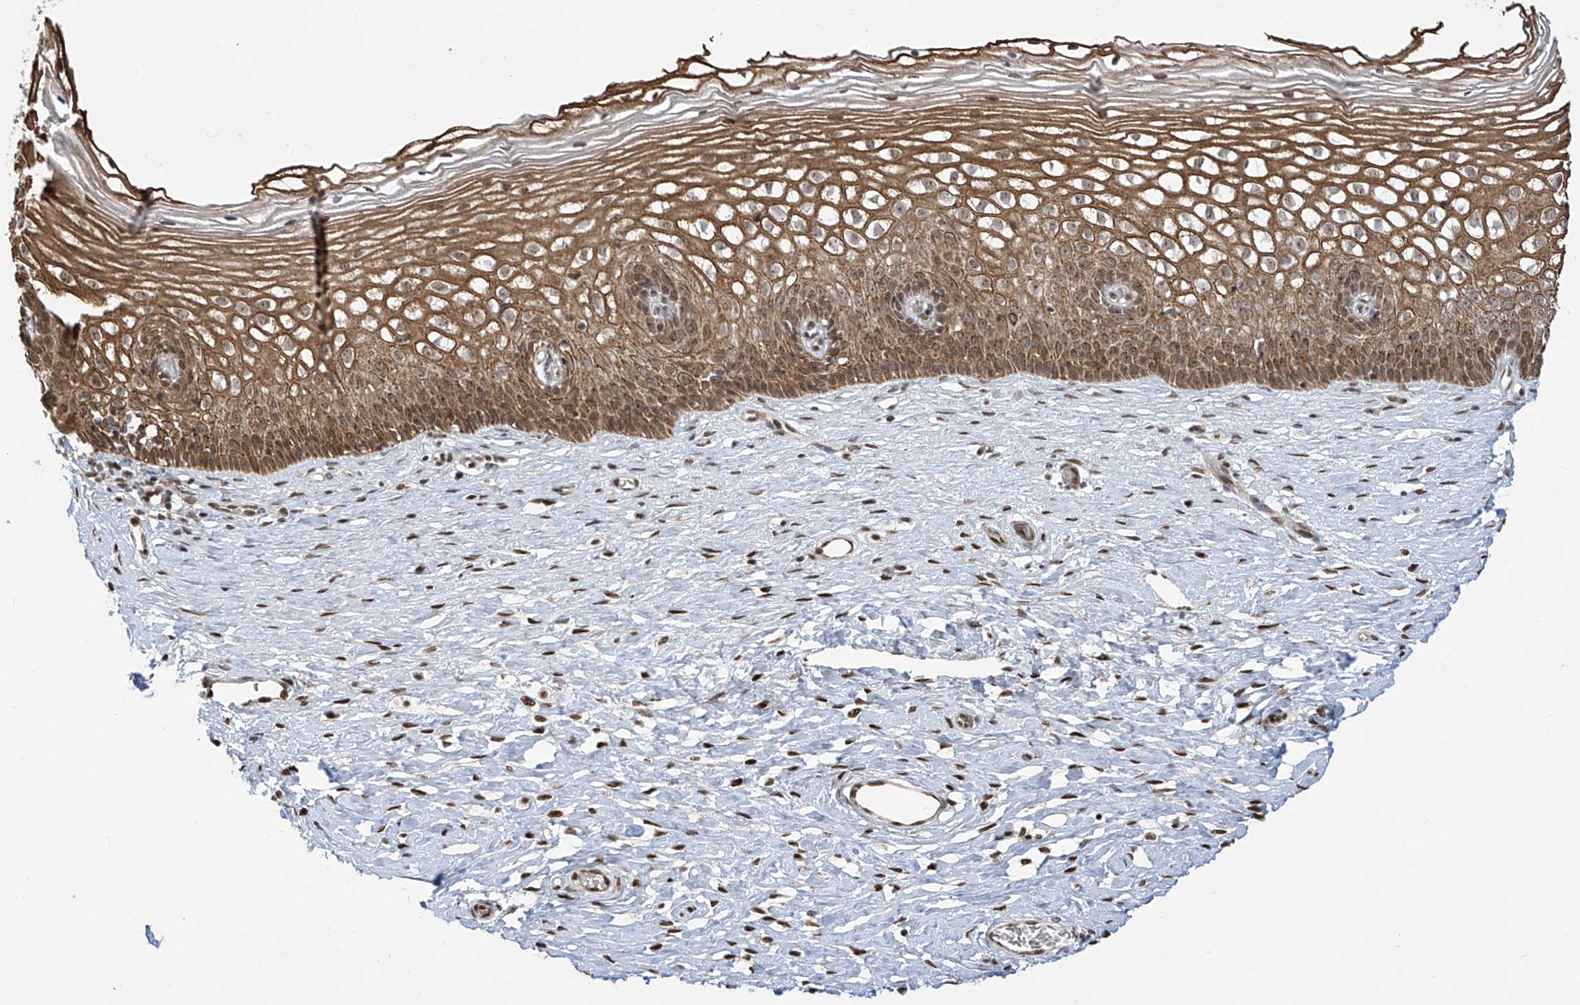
{"staining": {"intensity": "moderate", "quantity": ">75%", "location": "cytoplasmic/membranous,nuclear"}, "tissue": "cervix", "cell_type": "Glandular cells", "image_type": "normal", "snomed": [{"axis": "morphology", "description": "Normal tissue, NOS"}, {"axis": "topography", "description": "Cervix"}], "caption": "IHC staining of unremarkable cervix, which shows medium levels of moderate cytoplasmic/membranous,nuclear staining in about >75% of glandular cells indicating moderate cytoplasmic/membranous,nuclear protein staining. The staining was performed using DAB (brown) for protein detection and nuclei were counterstained in hematoxylin (blue).", "gene": "VMP1", "patient": {"sex": "female", "age": 33}}